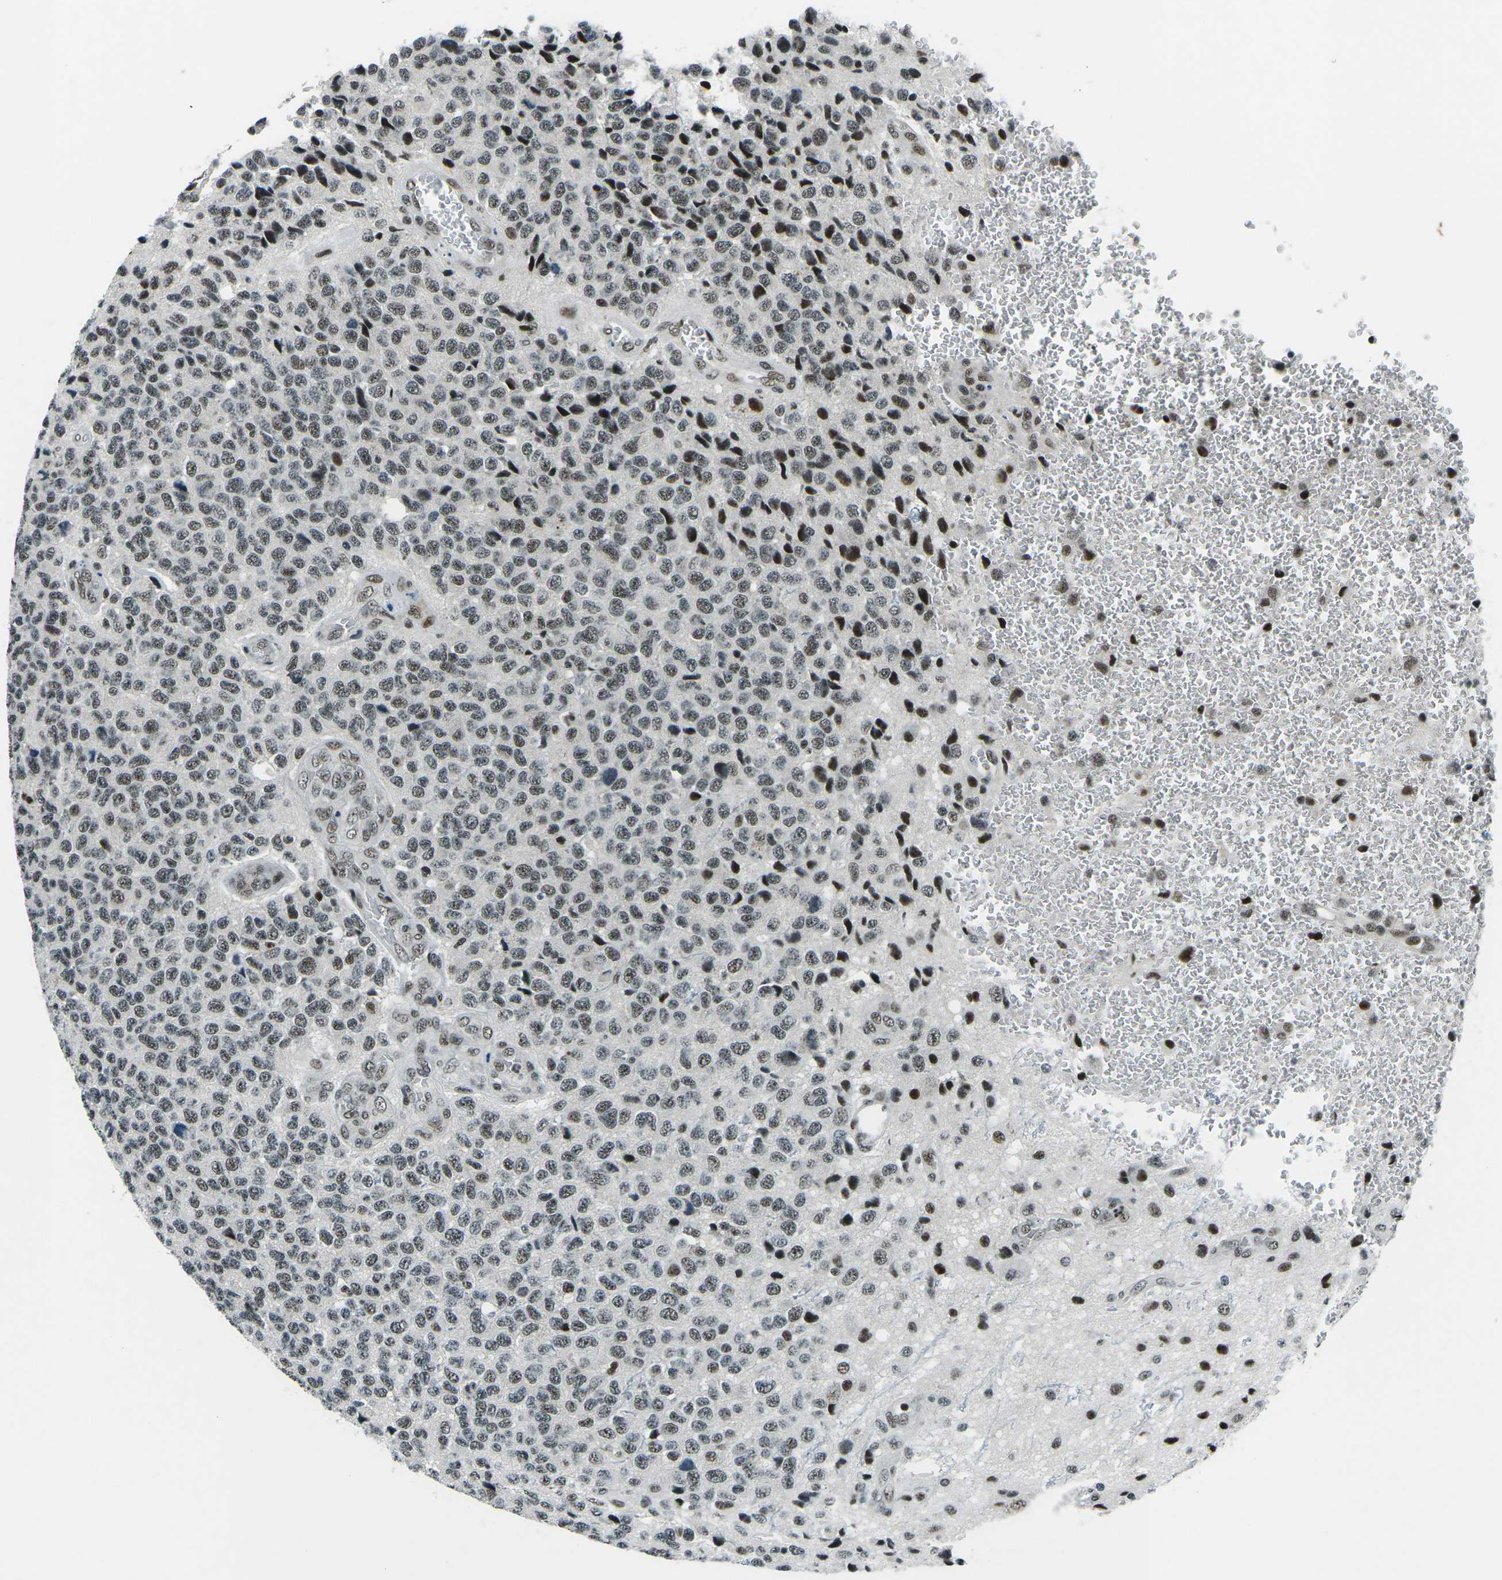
{"staining": {"intensity": "moderate", "quantity": ">75%", "location": "nuclear"}, "tissue": "glioma", "cell_type": "Tumor cells", "image_type": "cancer", "snomed": [{"axis": "morphology", "description": "Glioma, malignant, High grade"}, {"axis": "topography", "description": "pancreas cauda"}], "caption": "Protein staining displays moderate nuclear staining in approximately >75% of tumor cells in malignant high-grade glioma. (Stains: DAB in brown, nuclei in blue, Microscopy: brightfield microscopy at high magnification).", "gene": "RBL2", "patient": {"sex": "male", "age": 60}}